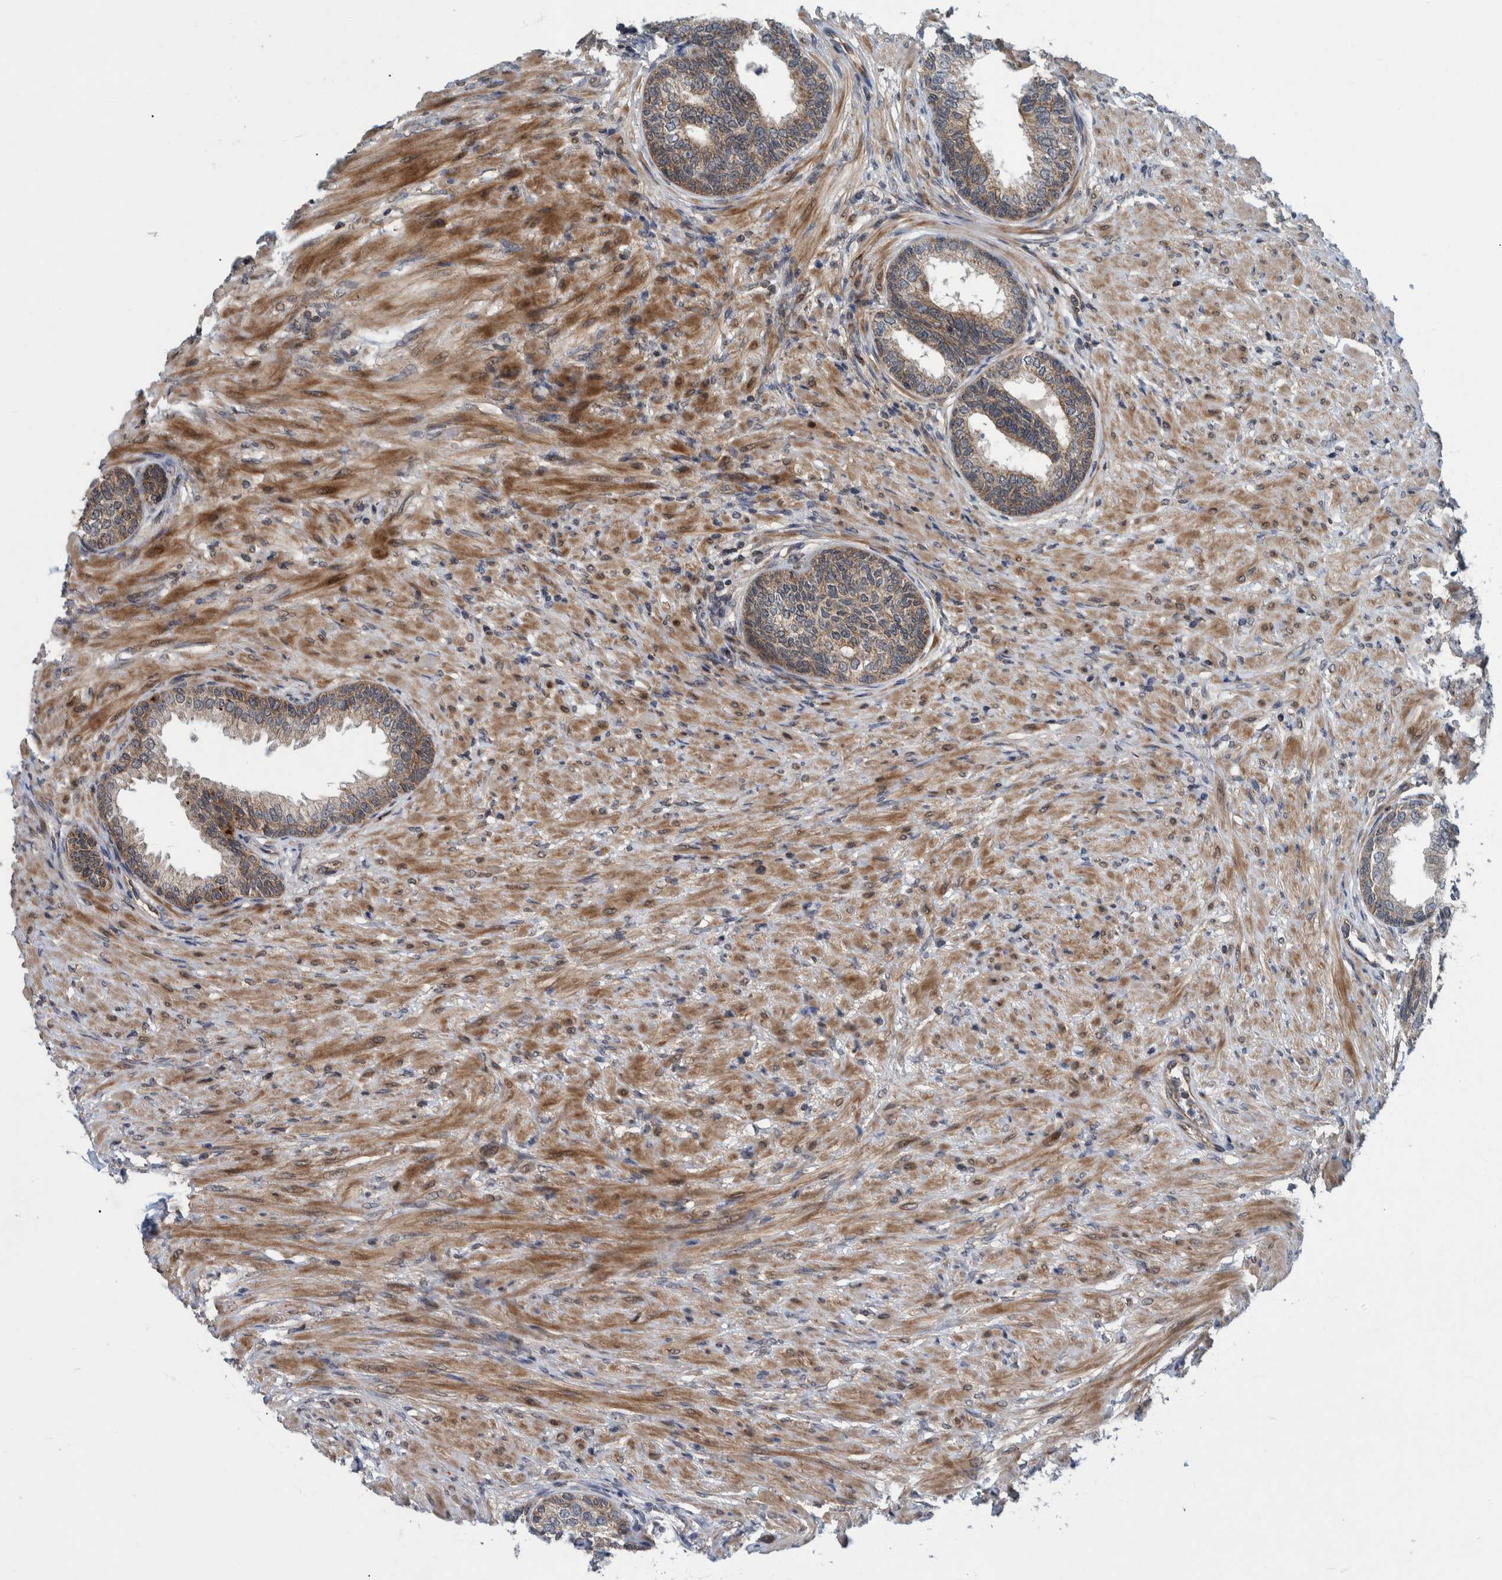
{"staining": {"intensity": "moderate", "quantity": ">75%", "location": "cytoplasmic/membranous"}, "tissue": "prostate", "cell_type": "Glandular cells", "image_type": "normal", "snomed": [{"axis": "morphology", "description": "Normal tissue, NOS"}, {"axis": "topography", "description": "Prostate"}], "caption": "Protein positivity by immunohistochemistry (IHC) reveals moderate cytoplasmic/membranous expression in about >75% of glandular cells in unremarkable prostate.", "gene": "MRPS7", "patient": {"sex": "male", "age": 76}}